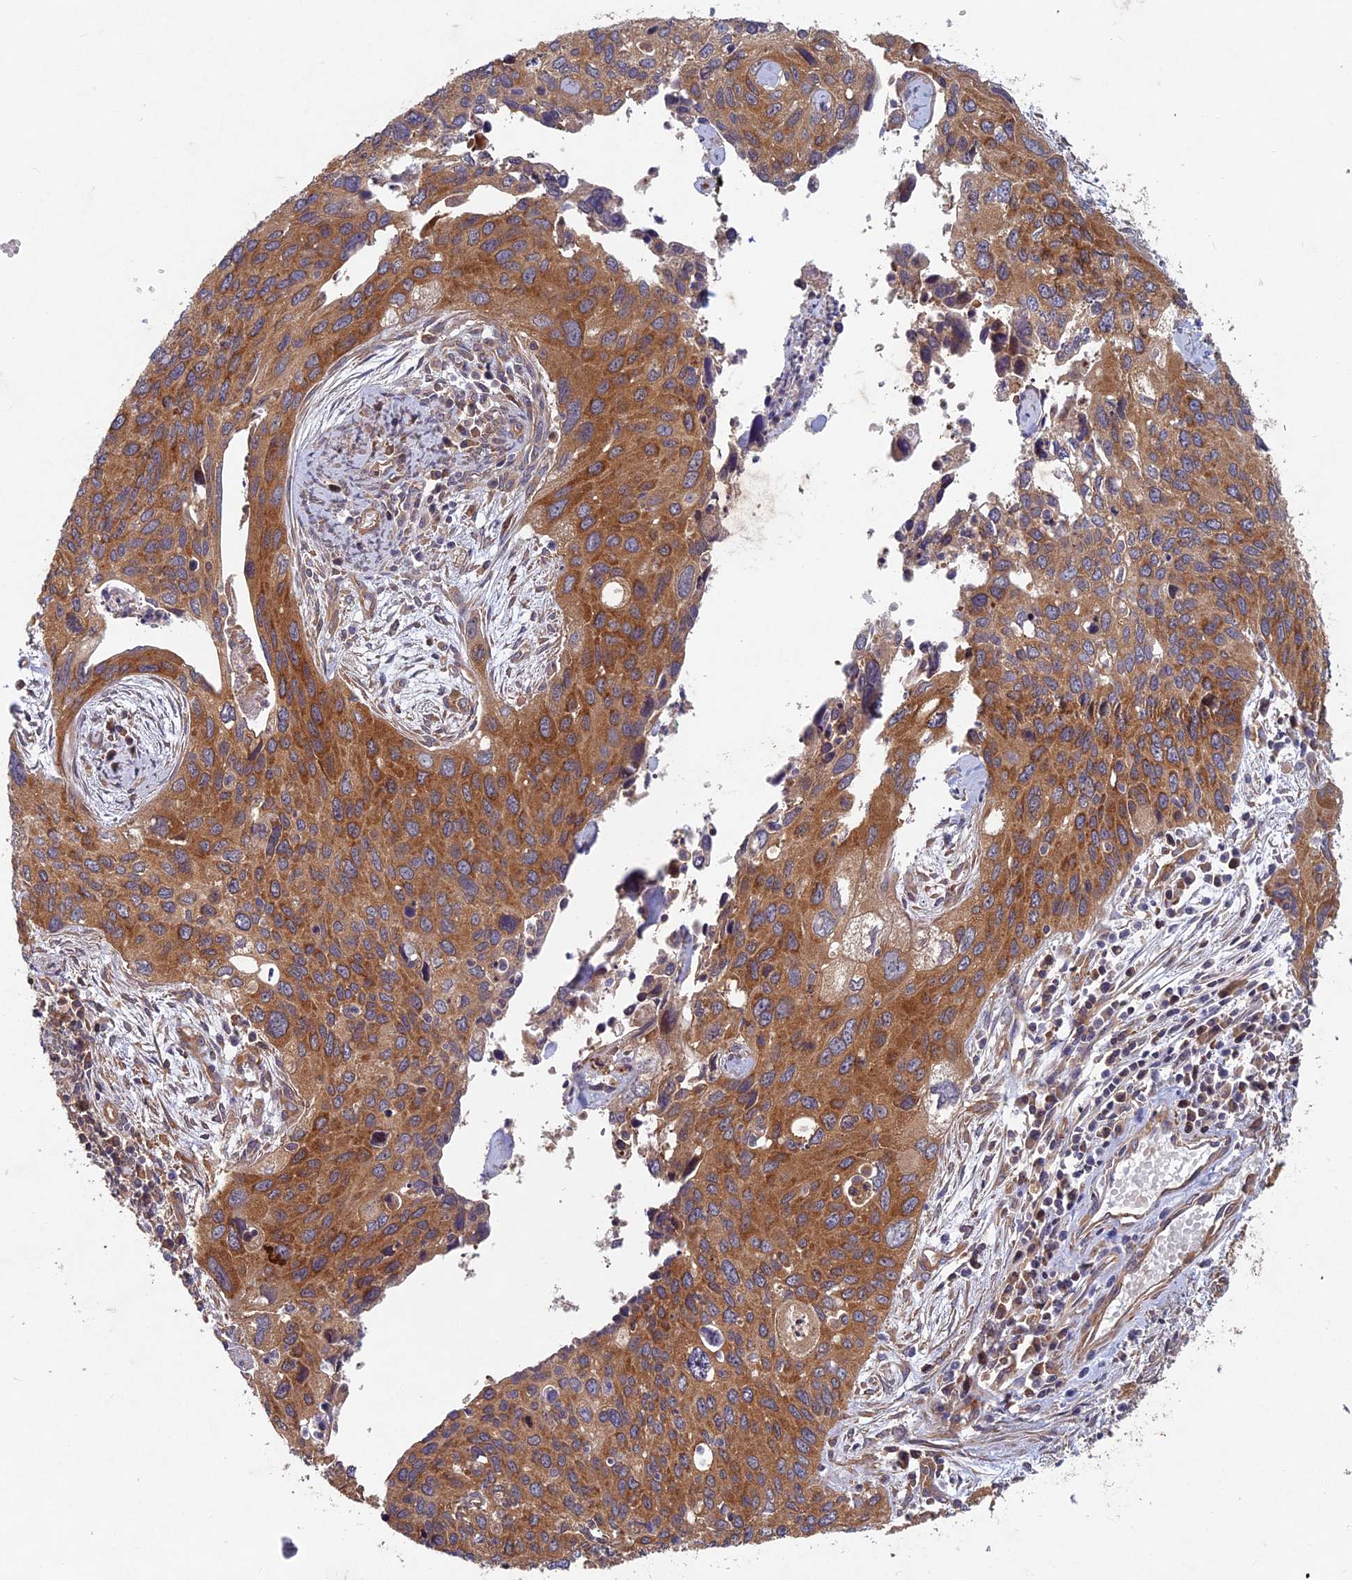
{"staining": {"intensity": "strong", "quantity": ">75%", "location": "cytoplasmic/membranous"}, "tissue": "cervical cancer", "cell_type": "Tumor cells", "image_type": "cancer", "snomed": [{"axis": "morphology", "description": "Squamous cell carcinoma, NOS"}, {"axis": "topography", "description": "Cervix"}], "caption": "Immunohistochemistry (DAB) staining of squamous cell carcinoma (cervical) displays strong cytoplasmic/membranous protein staining in approximately >75% of tumor cells.", "gene": "NCAPG", "patient": {"sex": "female", "age": 55}}